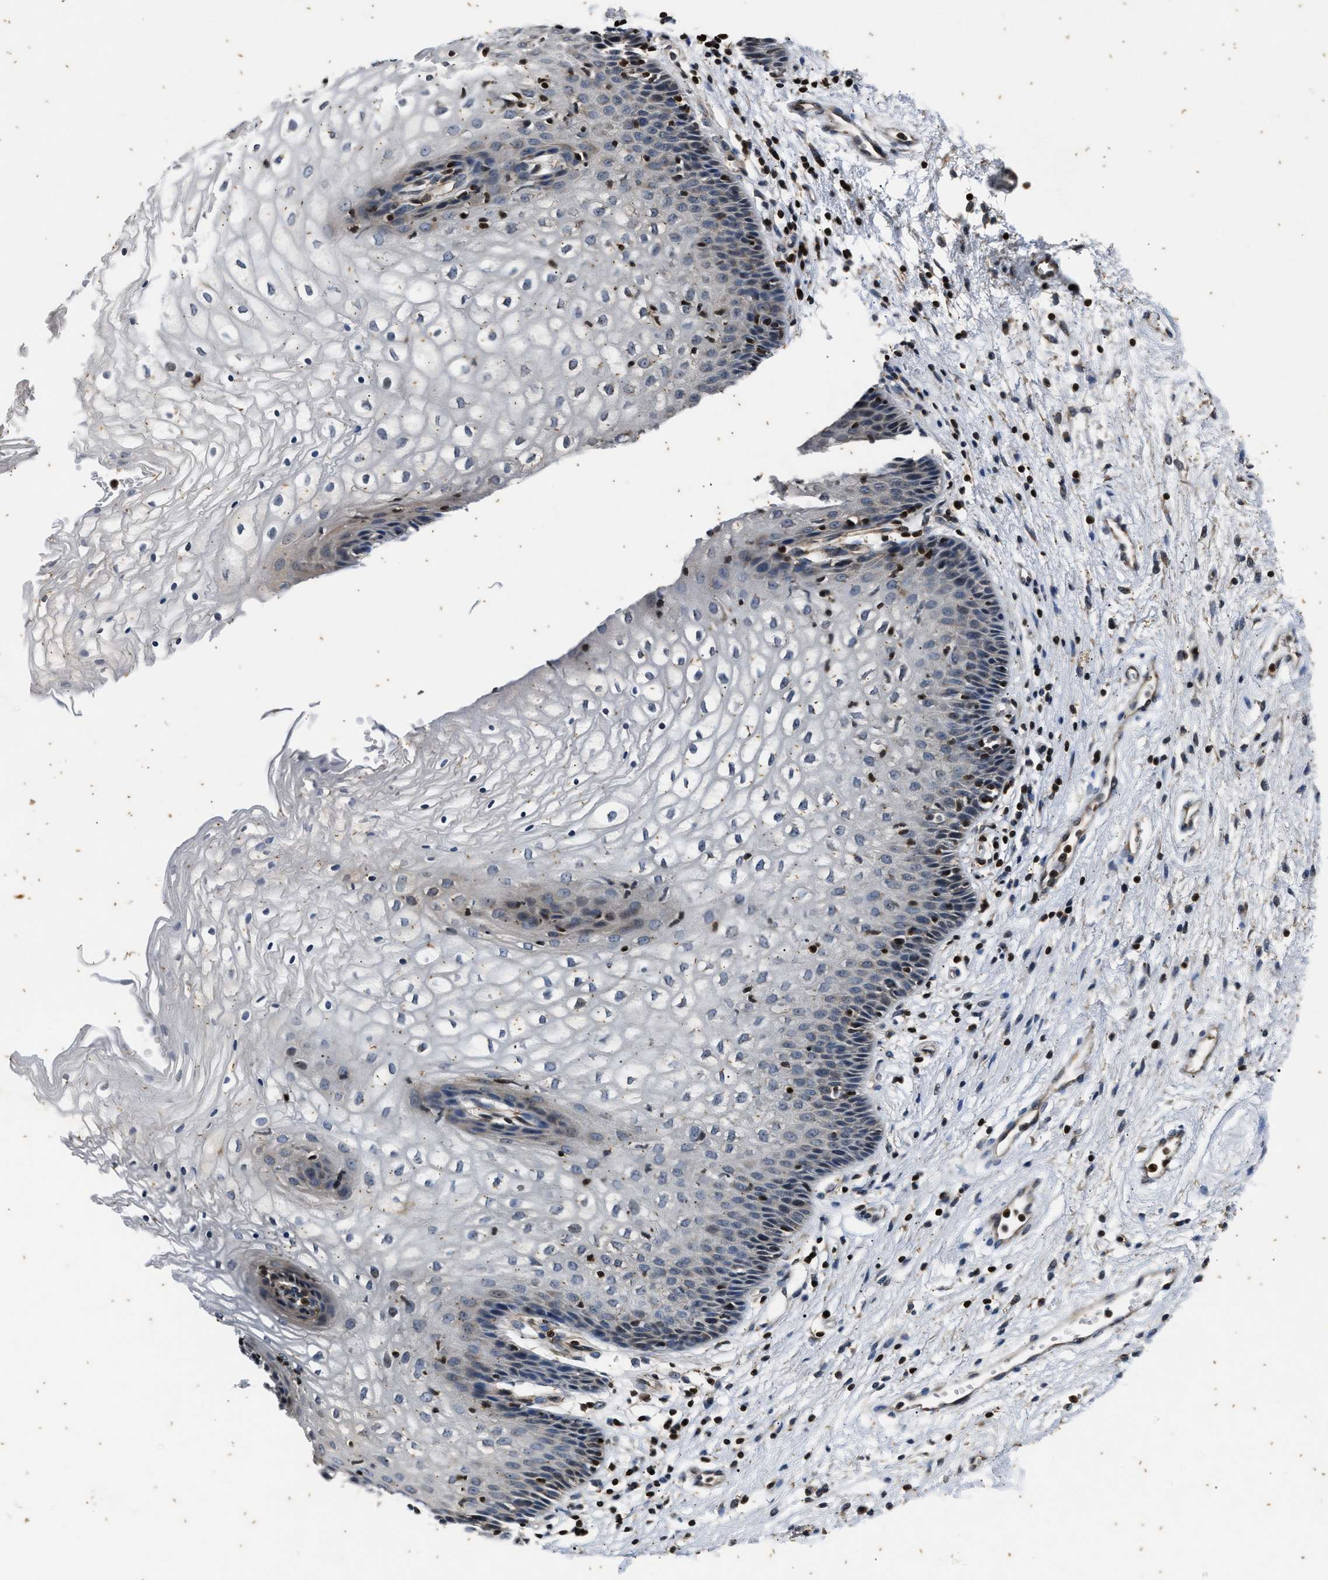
{"staining": {"intensity": "negative", "quantity": "none", "location": "none"}, "tissue": "vagina", "cell_type": "Squamous epithelial cells", "image_type": "normal", "snomed": [{"axis": "morphology", "description": "Normal tissue, NOS"}, {"axis": "topography", "description": "Vagina"}], "caption": "This is a micrograph of IHC staining of normal vagina, which shows no positivity in squamous epithelial cells. Brightfield microscopy of immunohistochemistry stained with DAB (3,3'-diaminobenzidine) (brown) and hematoxylin (blue), captured at high magnification.", "gene": "PTPN7", "patient": {"sex": "female", "age": 34}}